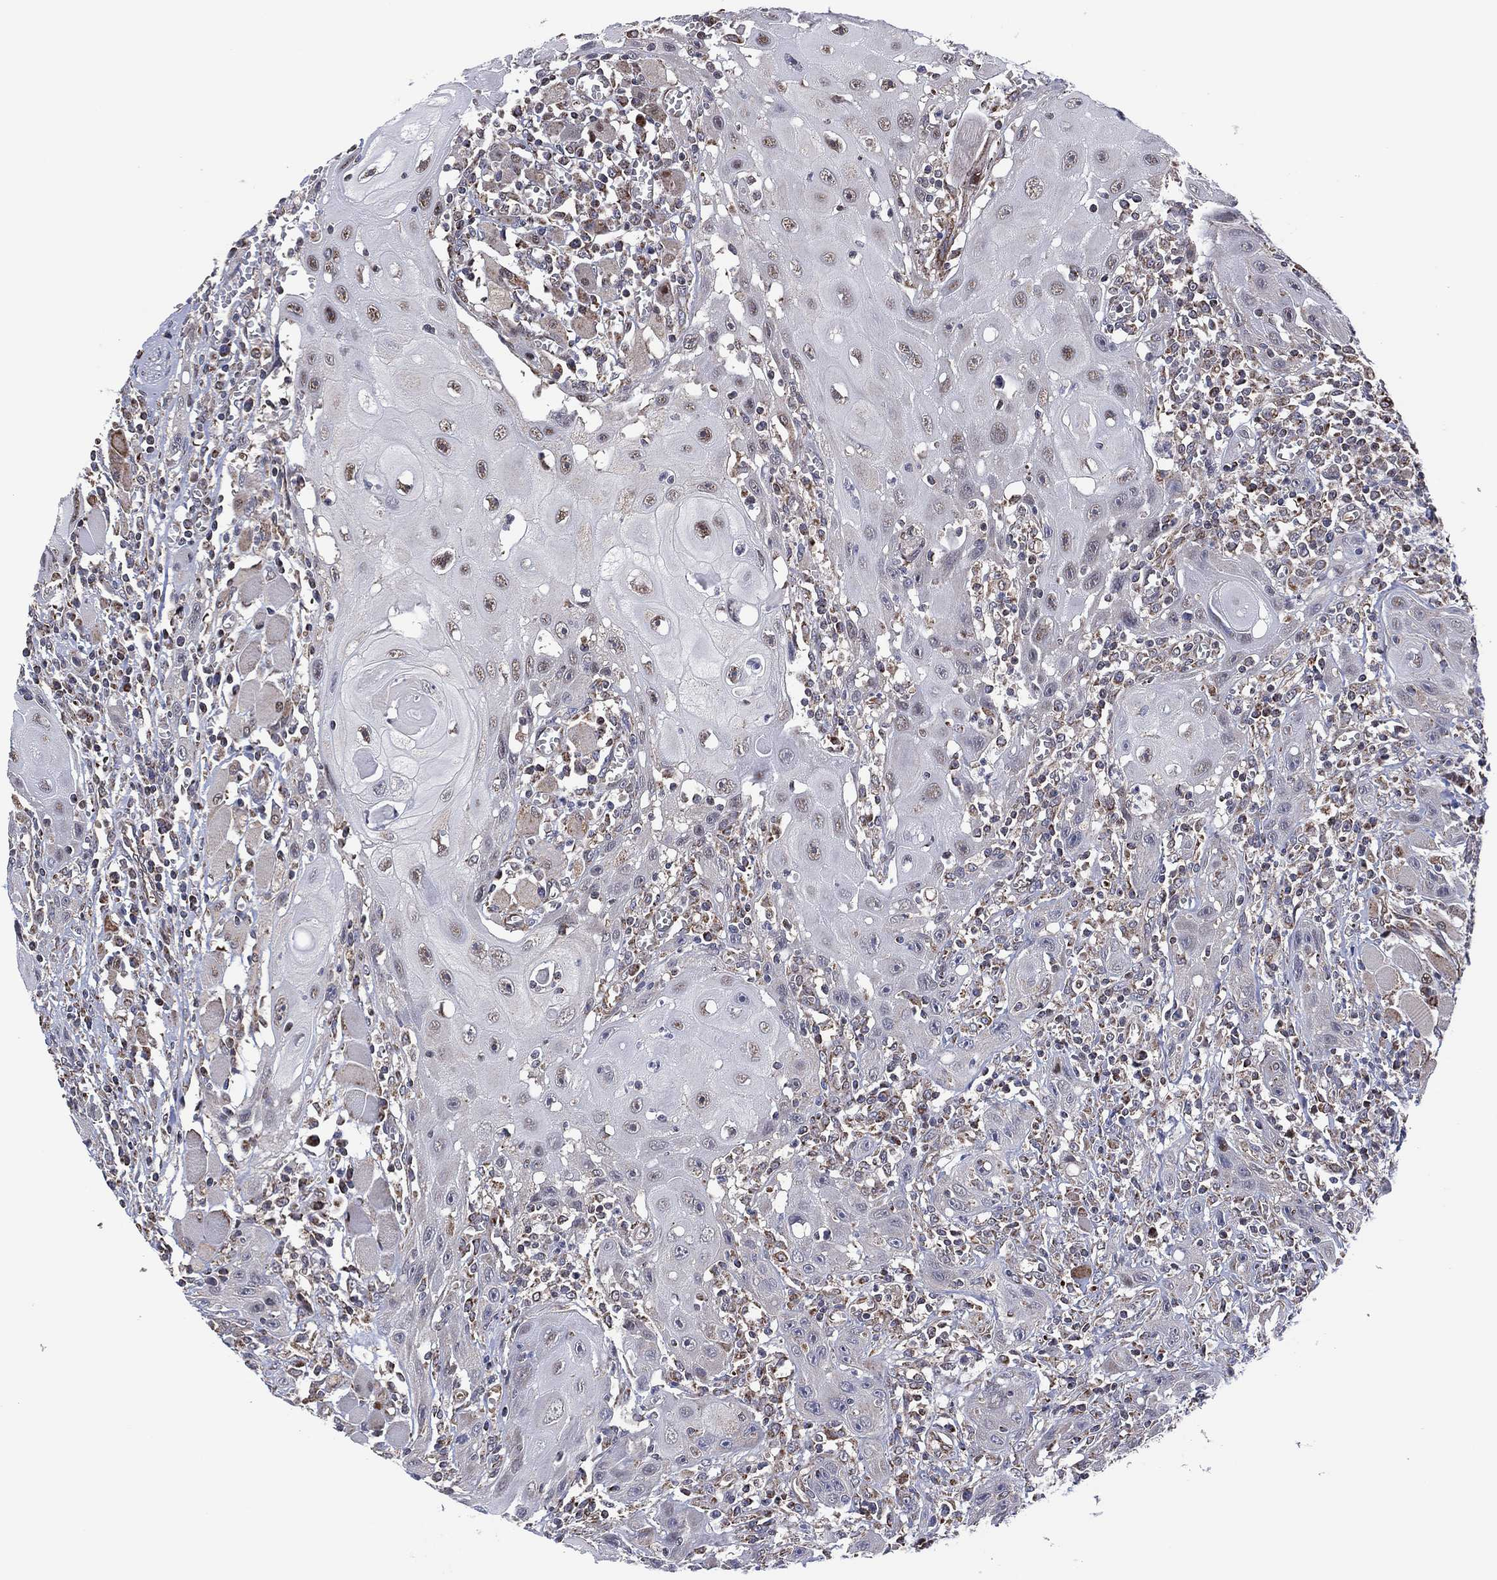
{"staining": {"intensity": "moderate", "quantity": "<25%", "location": "nuclear"}, "tissue": "head and neck cancer", "cell_type": "Tumor cells", "image_type": "cancer", "snomed": [{"axis": "morphology", "description": "Normal tissue, NOS"}, {"axis": "morphology", "description": "Squamous cell carcinoma, NOS"}, {"axis": "topography", "description": "Oral tissue"}, {"axis": "topography", "description": "Head-Neck"}], "caption": "Head and neck squamous cell carcinoma tissue exhibits moderate nuclear staining in approximately <25% of tumor cells, visualized by immunohistochemistry.", "gene": "PIDD1", "patient": {"sex": "male", "age": 71}}